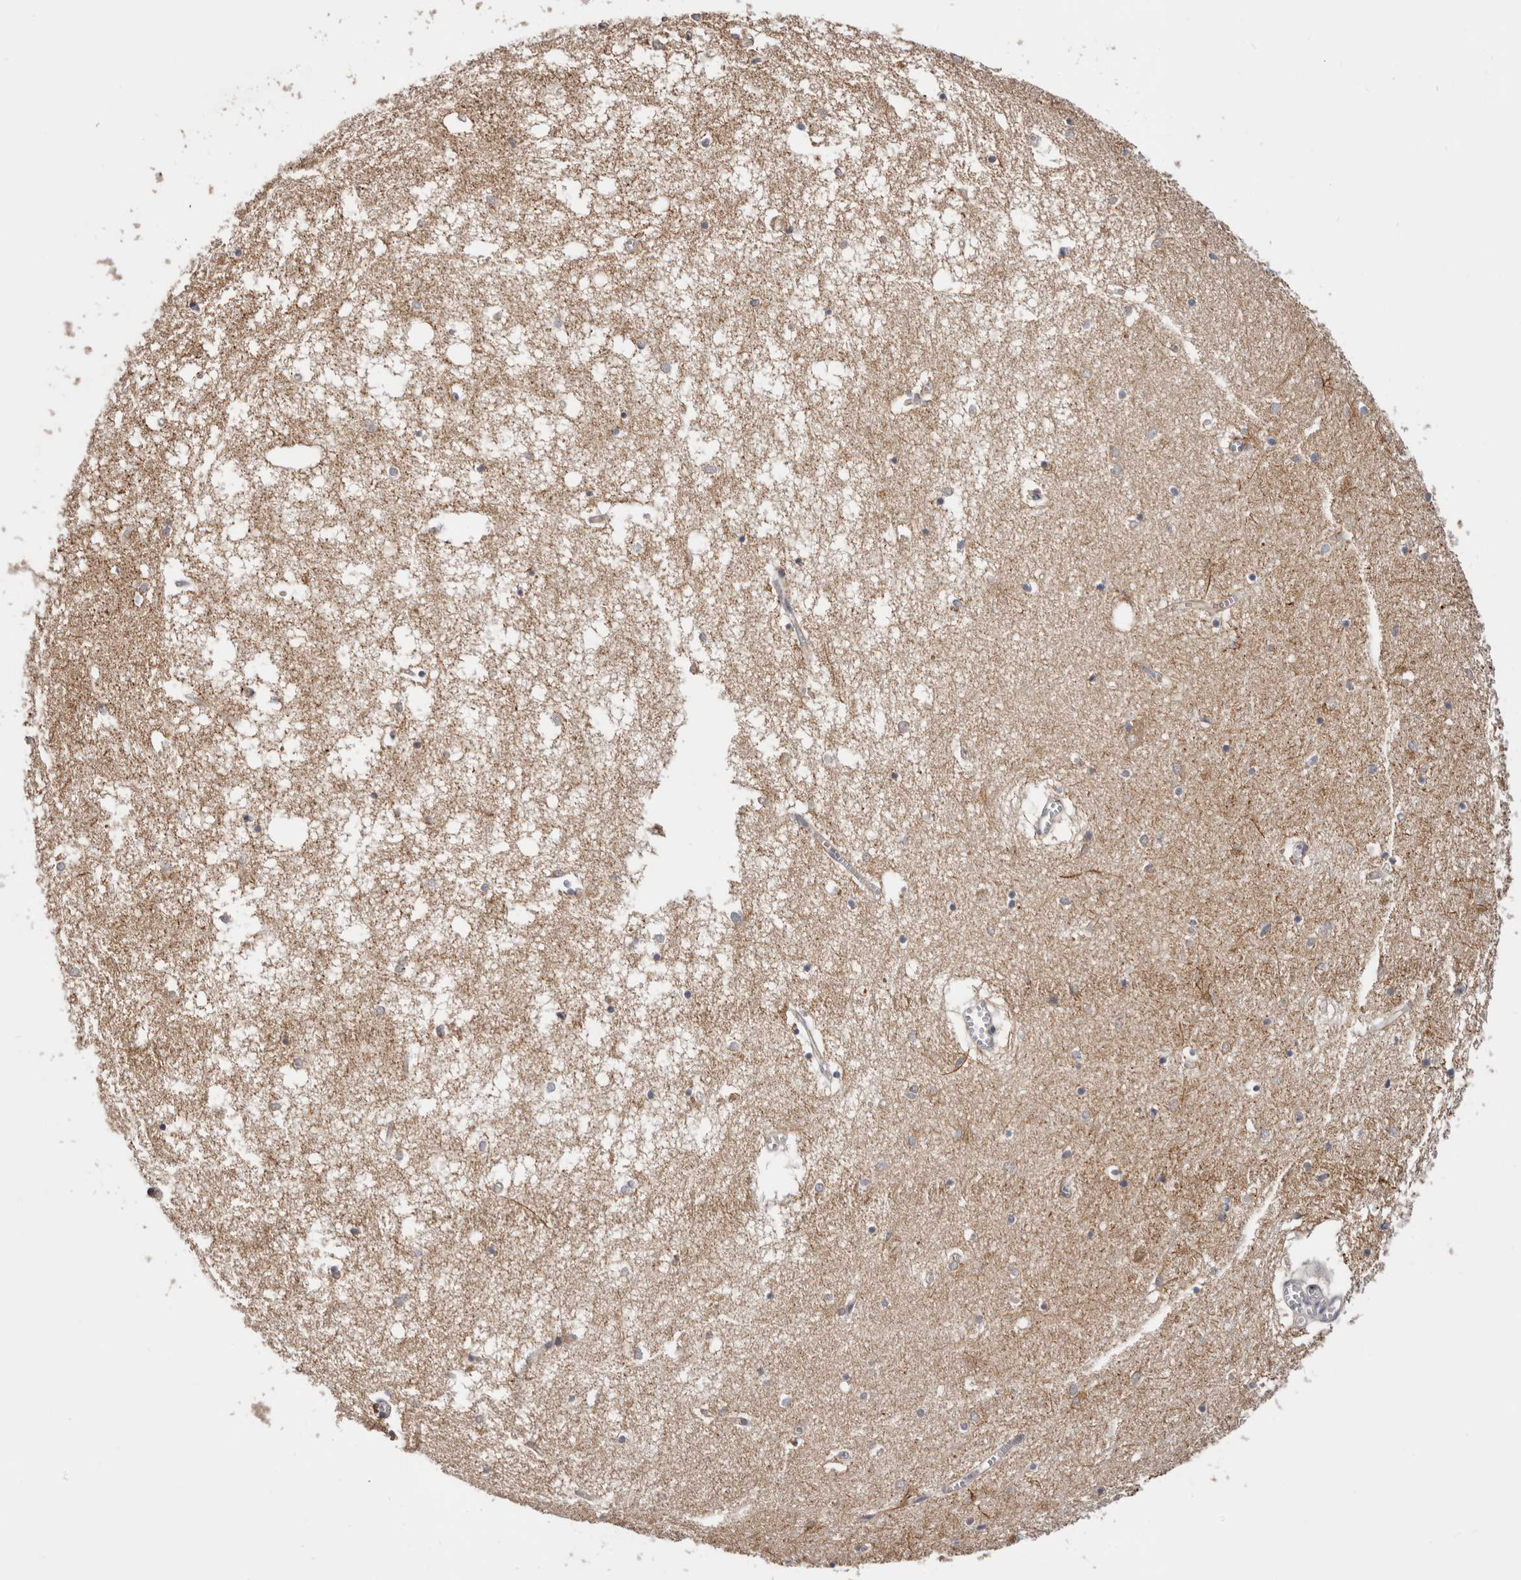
{"staining": {"intensity": "negative", "quantity": "none", "location": "none"}, "tissue": "hippocampus", "cell_type": "Glial cells", "image_type": "normal", "snomed": [{"axis": "morphology", "description": "Normal tissue, NOS"}, {"axis": "topography", "description": "Hippocampus"}], "caption": "This is a photomicrograph of IHC staining of unremarkable hippocampus, which shows no expression in glial cells.", "gene": "DOP1A", "patient": {"sex": "male", "age": 70}}